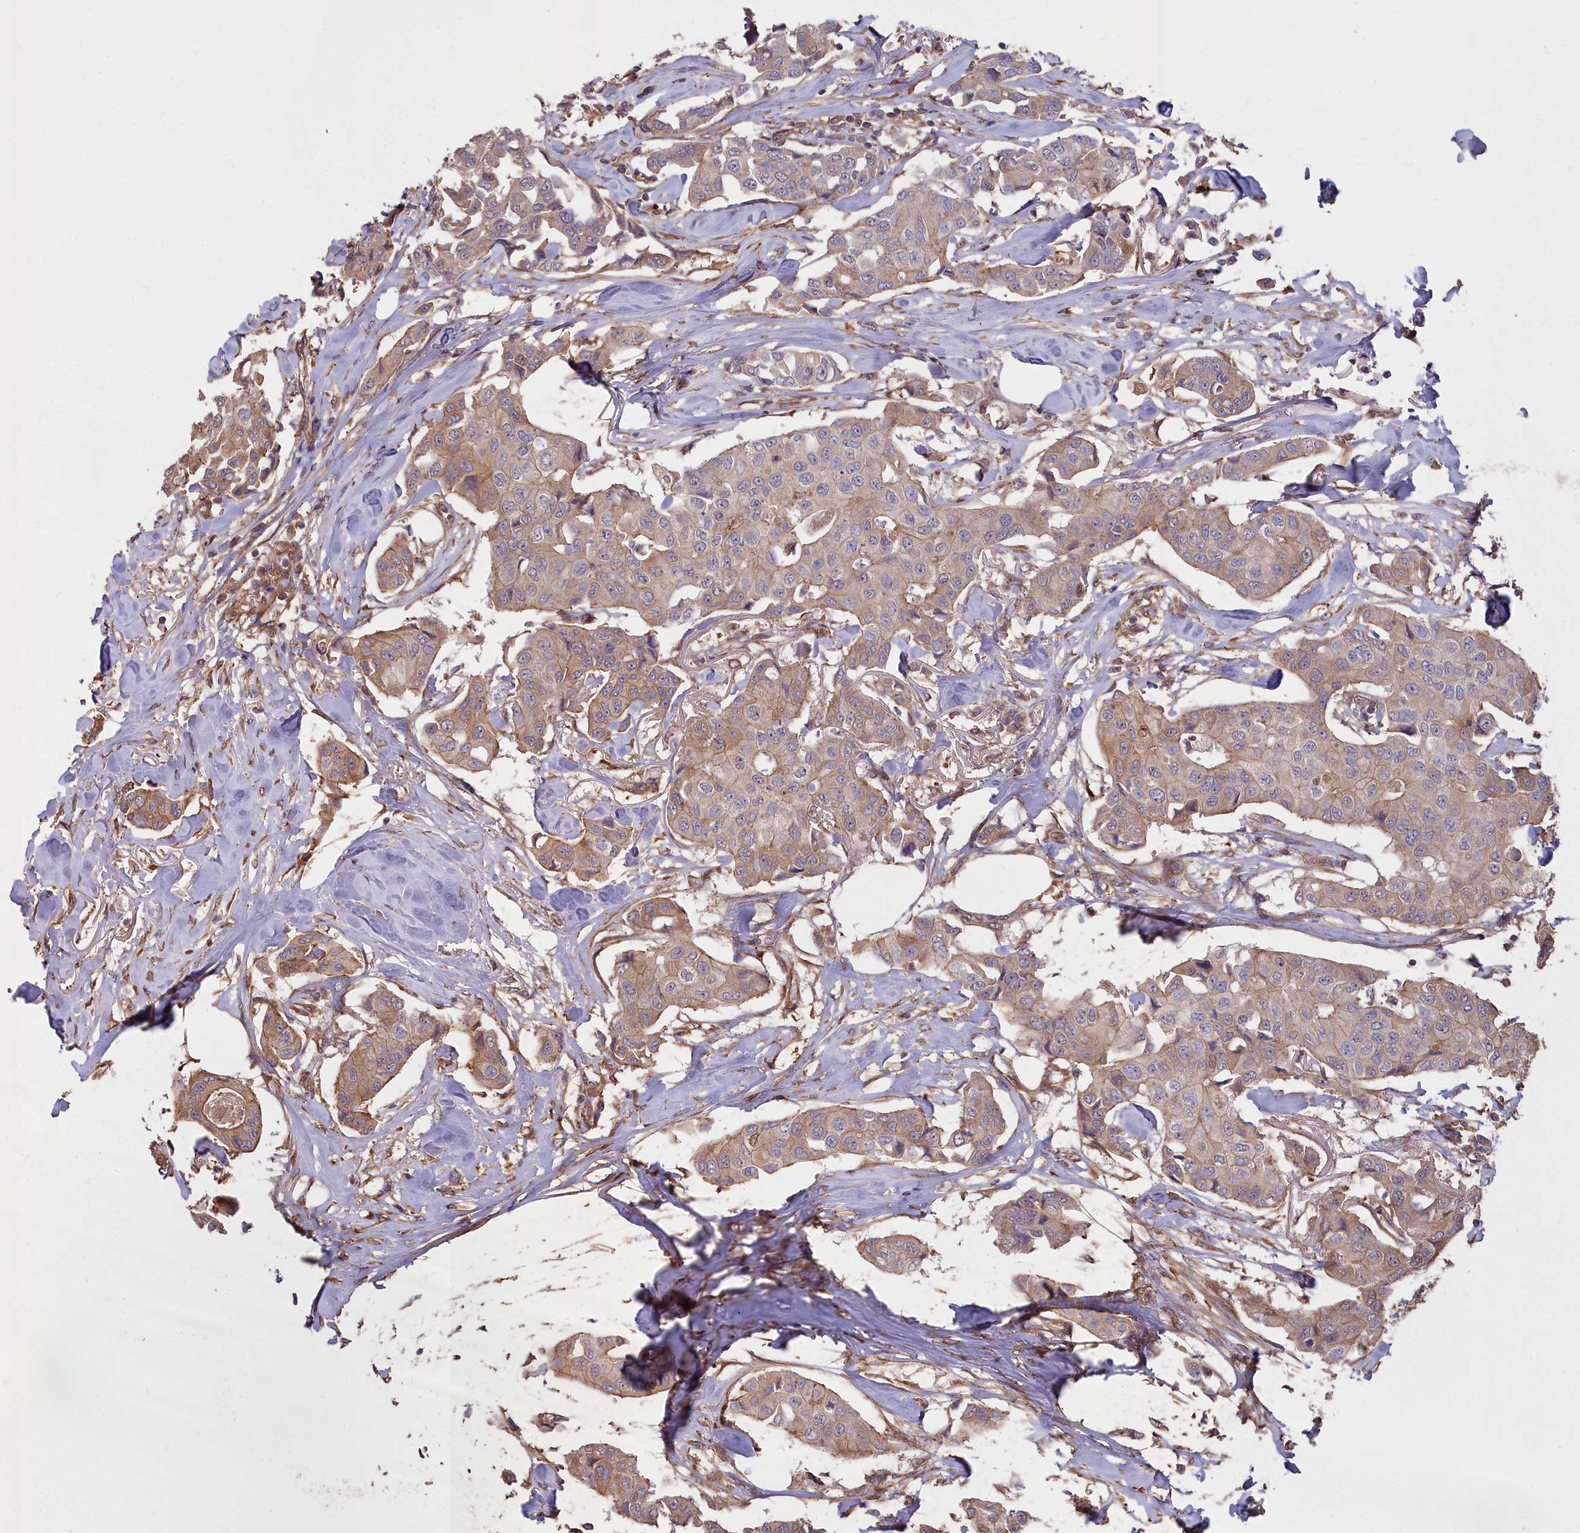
{"staining": {"intensity": "moderate", "quantity": "<25%", "location": "cytoplasmic/membranous"}, "tissue": "breast cancer", "cell_type": "Tumor cells", "image_type": "cancer", "snomed": [{"axis": "morphology", "description": "Duct carcinoma"}, {"axis": "topography", "description": "Breast"}], "caption": "This micrograph reveals IHC staining of breast cancer, with low moderate cytoplasmic/membranous expression in approximately <25% of tumor cells.", "gene": "ATP6V0A2", "patient": {"sex": "female", "age": 80}}